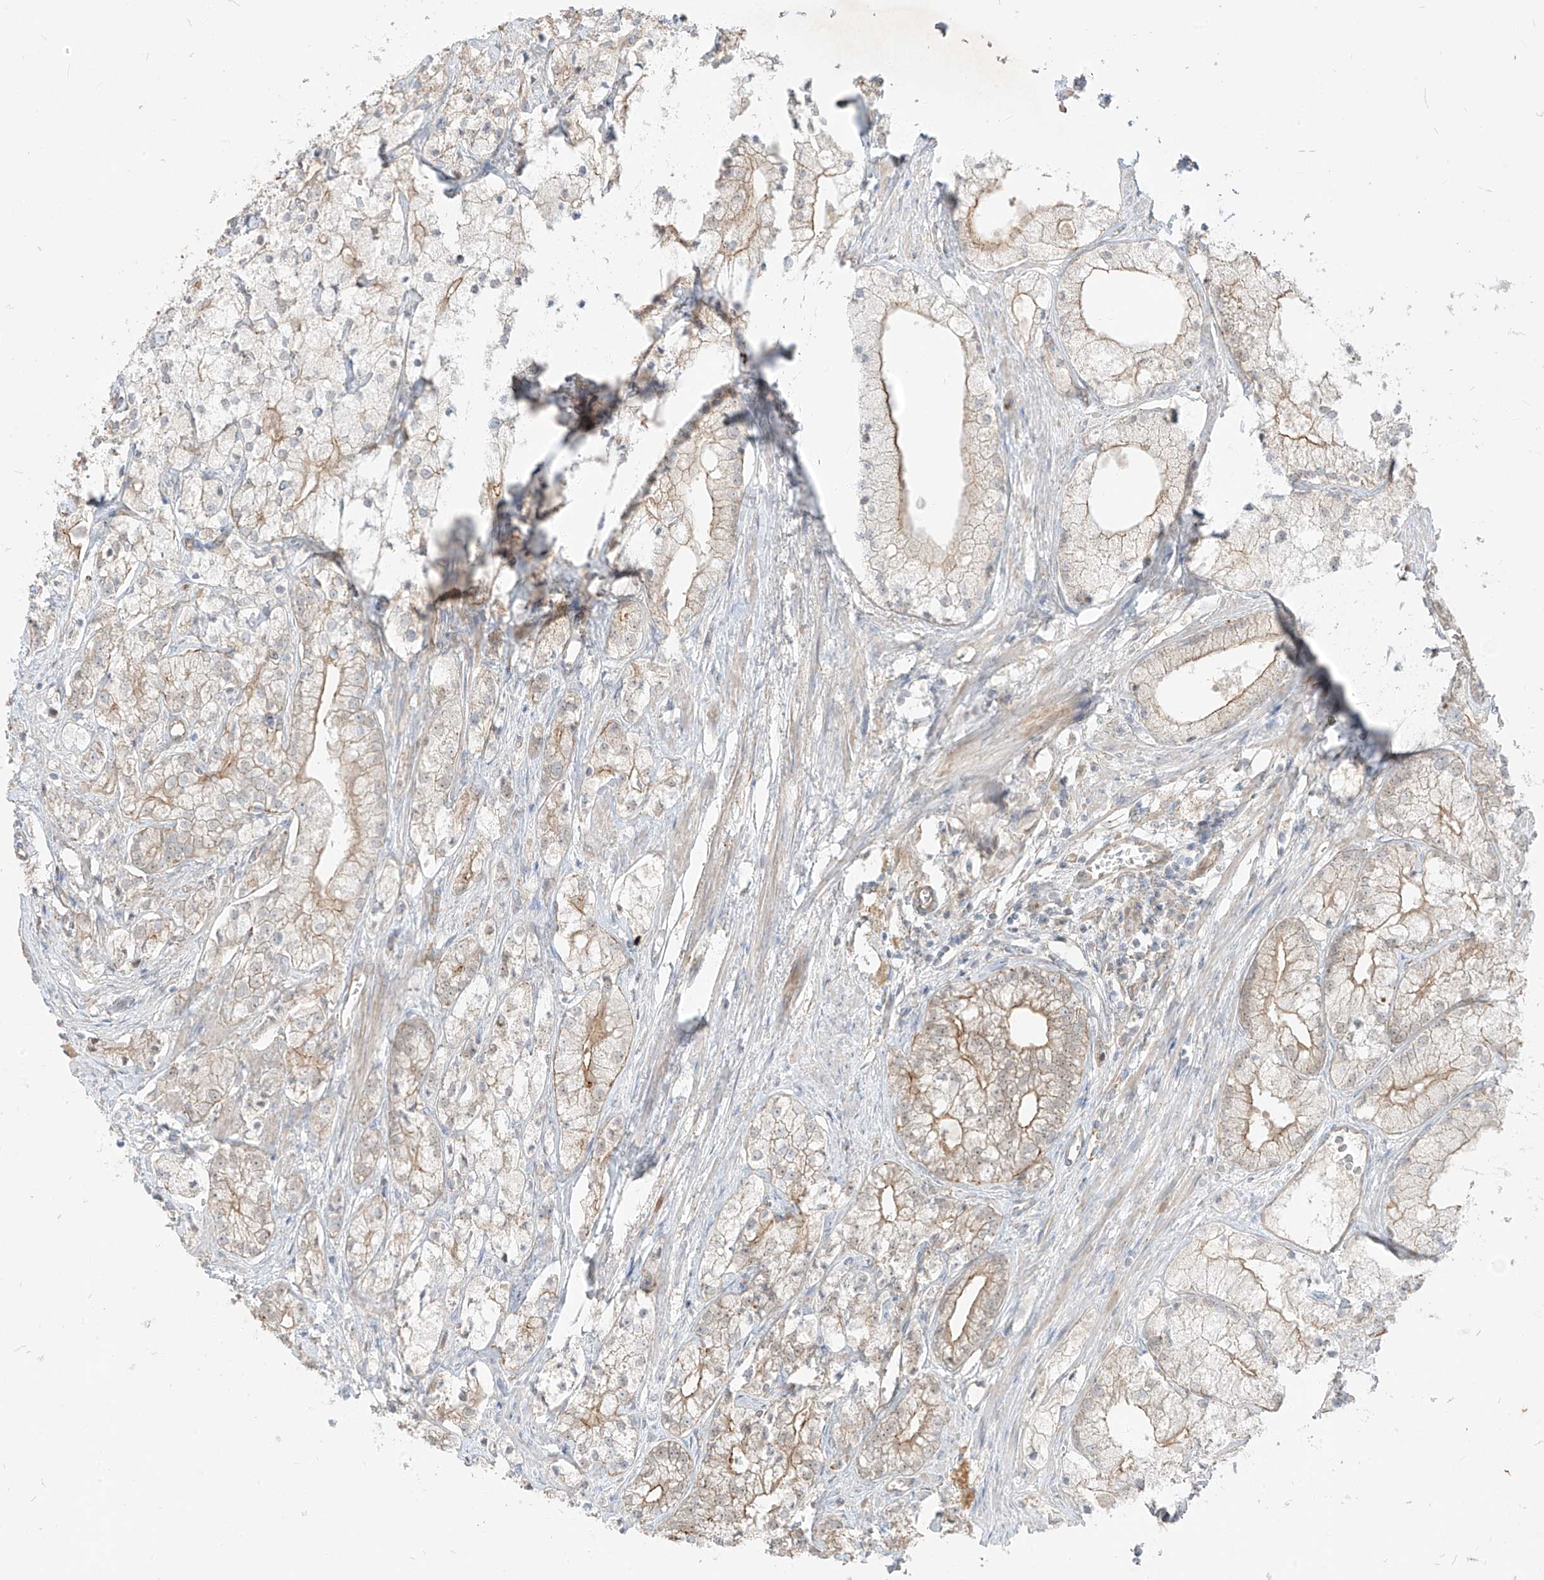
{"staining": {"intensity": "weak", "quantity": "25%-75%", "location": "cytoplasmic/membranous"}, "tissue": "prostate cancer", "cell_type": "Tumor cells", "image_type": "cancer", "snomed": [{"axis": "morphology", "description": "Adenocarcinoma, Low grade"}, {"axis": "topography", "description": "Prostate"}], "caption": "Human prostate adenocarcinoma (low-grade) stained with a brown dye reveals weak cytoplasmic/membranous positive staining in approximately 25%-75% of tumor cells.", "gene": "EPHX4", "patient": {"sex": "male", "age": 69}}